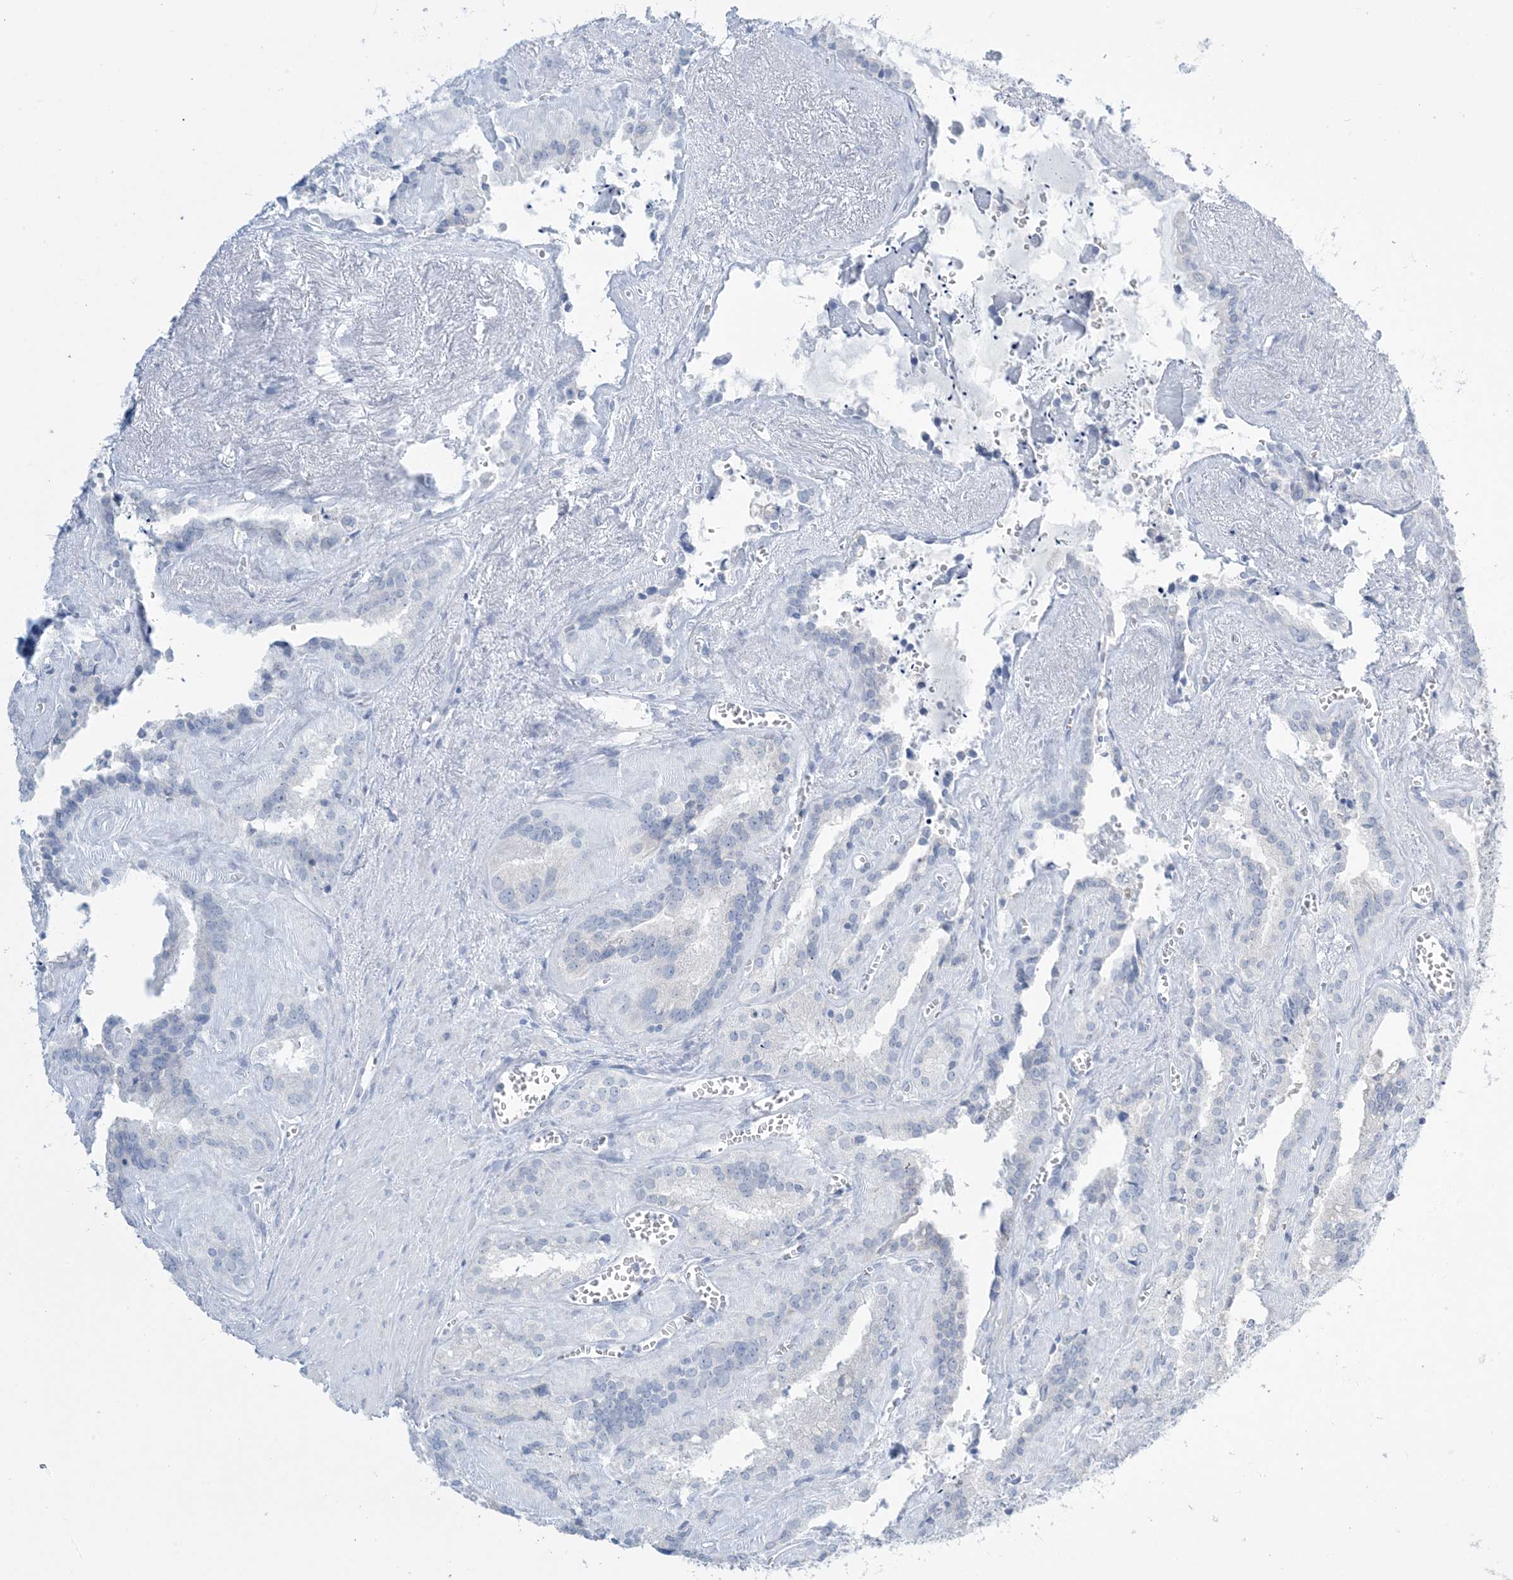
{"staining": {"intensity": "negative", "quantity": "none", "location": "none"}, "tissue": "seminal vesicle", "cell_type": "Glandular cells", "image_type": "normal", "snomed": [{"axis": "morphology", "description": "Normal tissue, NOS"}, {"axis": "topography", "description": "Prostate"}, {"axis": "topography", "description": "Seminal veicle"}], "caption": "High power microscopy micrograph of an immunohistochemistry (IHC) image of benign seminal vesicle, revealing no significant positivity in glandular cells. (DAB immunohistochemistry with hematoxylin counter stain).", "gene": "AGXT", "patient": {"sex": "male", "age": 59}}